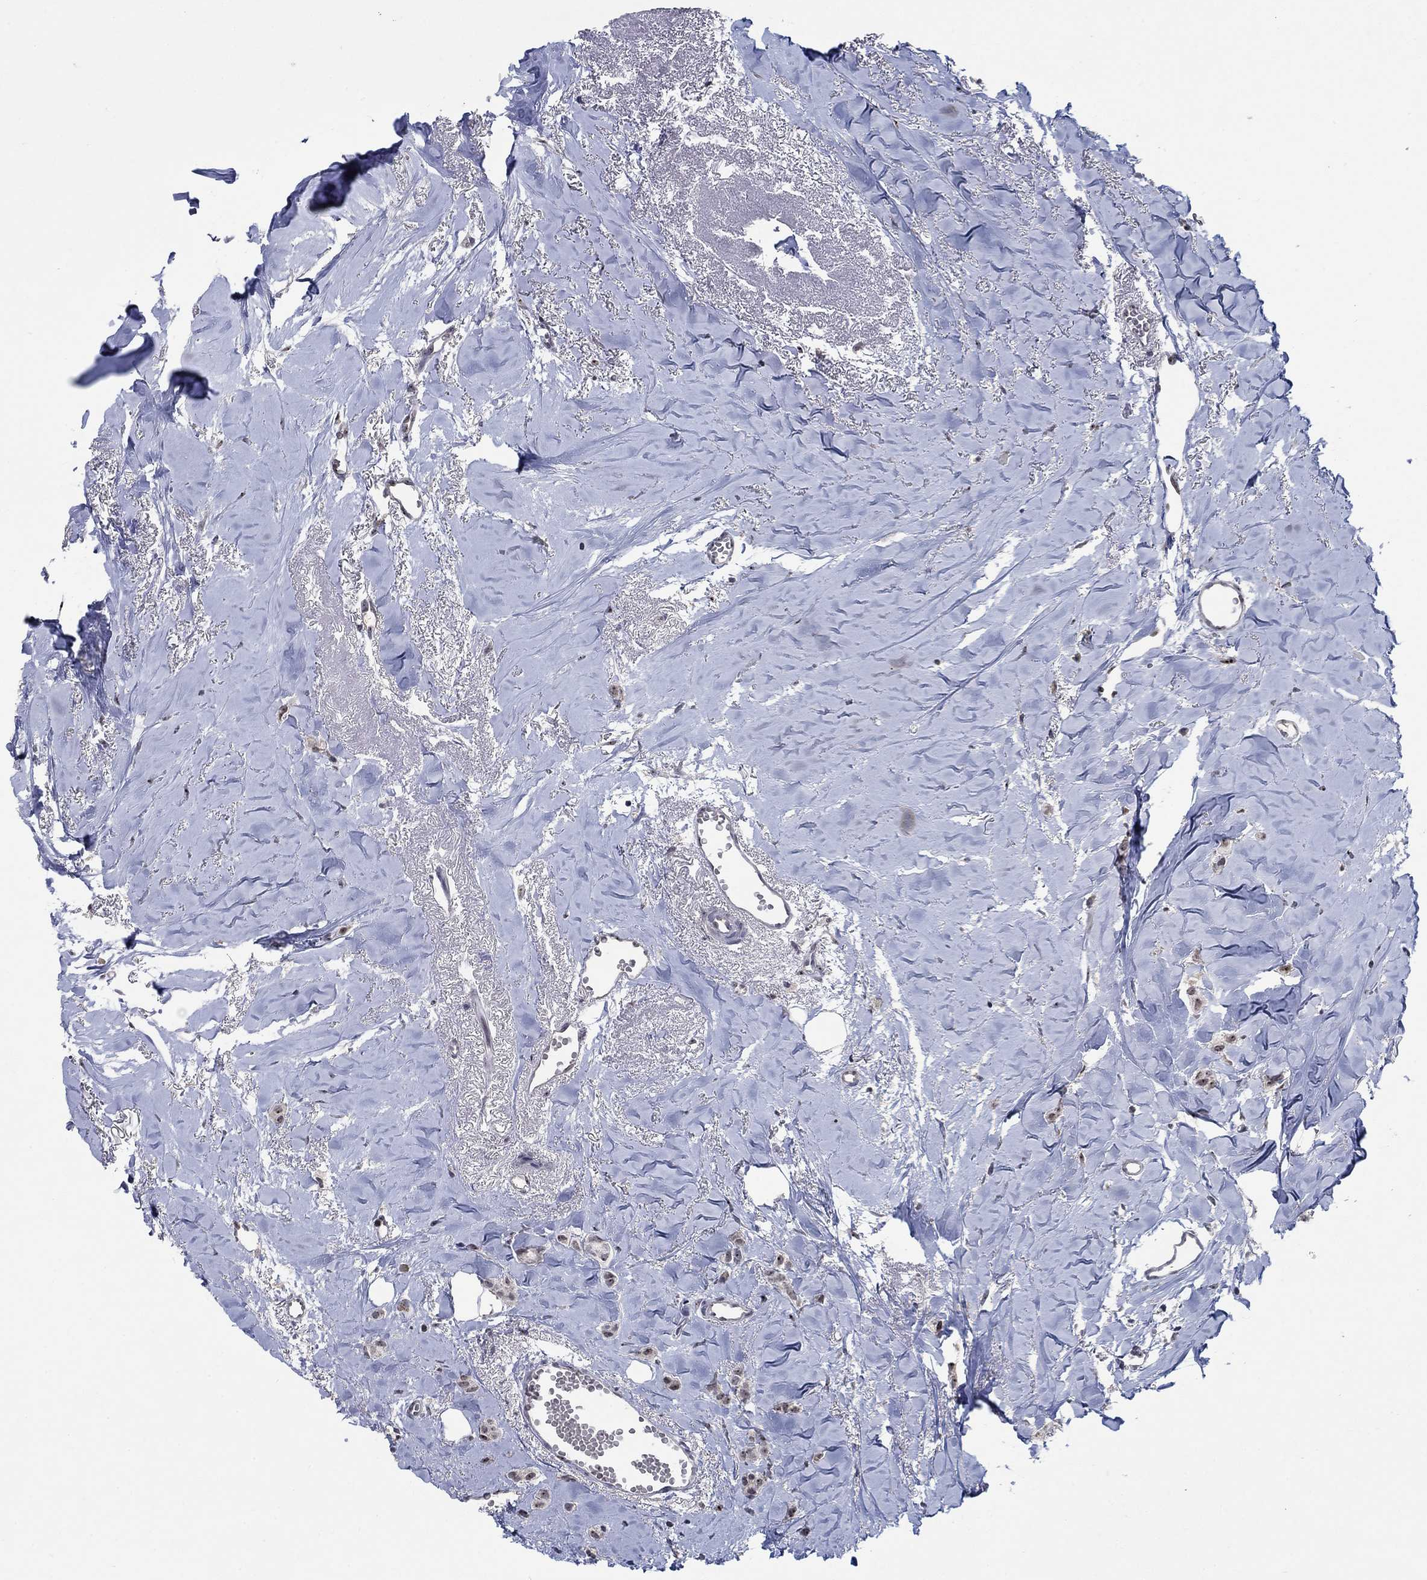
{"staining": {"intensity": "negative", "quantity": "none", "location": "none"}, "tissue": "breast cancer", "cell_type": "Tumor cells", "image_type": "cancer", "snomed": [{"axis": "morphology", "description": "Duct carcinoma"}, {"axis": "topography", "description": "Breast"}], "caption": "There is no significant positivity in tumor cells of invasive ductal carcinoma (breast). (DAB (3,3'-diaminobenzidine) IHC visualized using brightfield microscopy, high magnification).", "gene": "HTN1", "patient": {"sex": "female", "age": 85}}